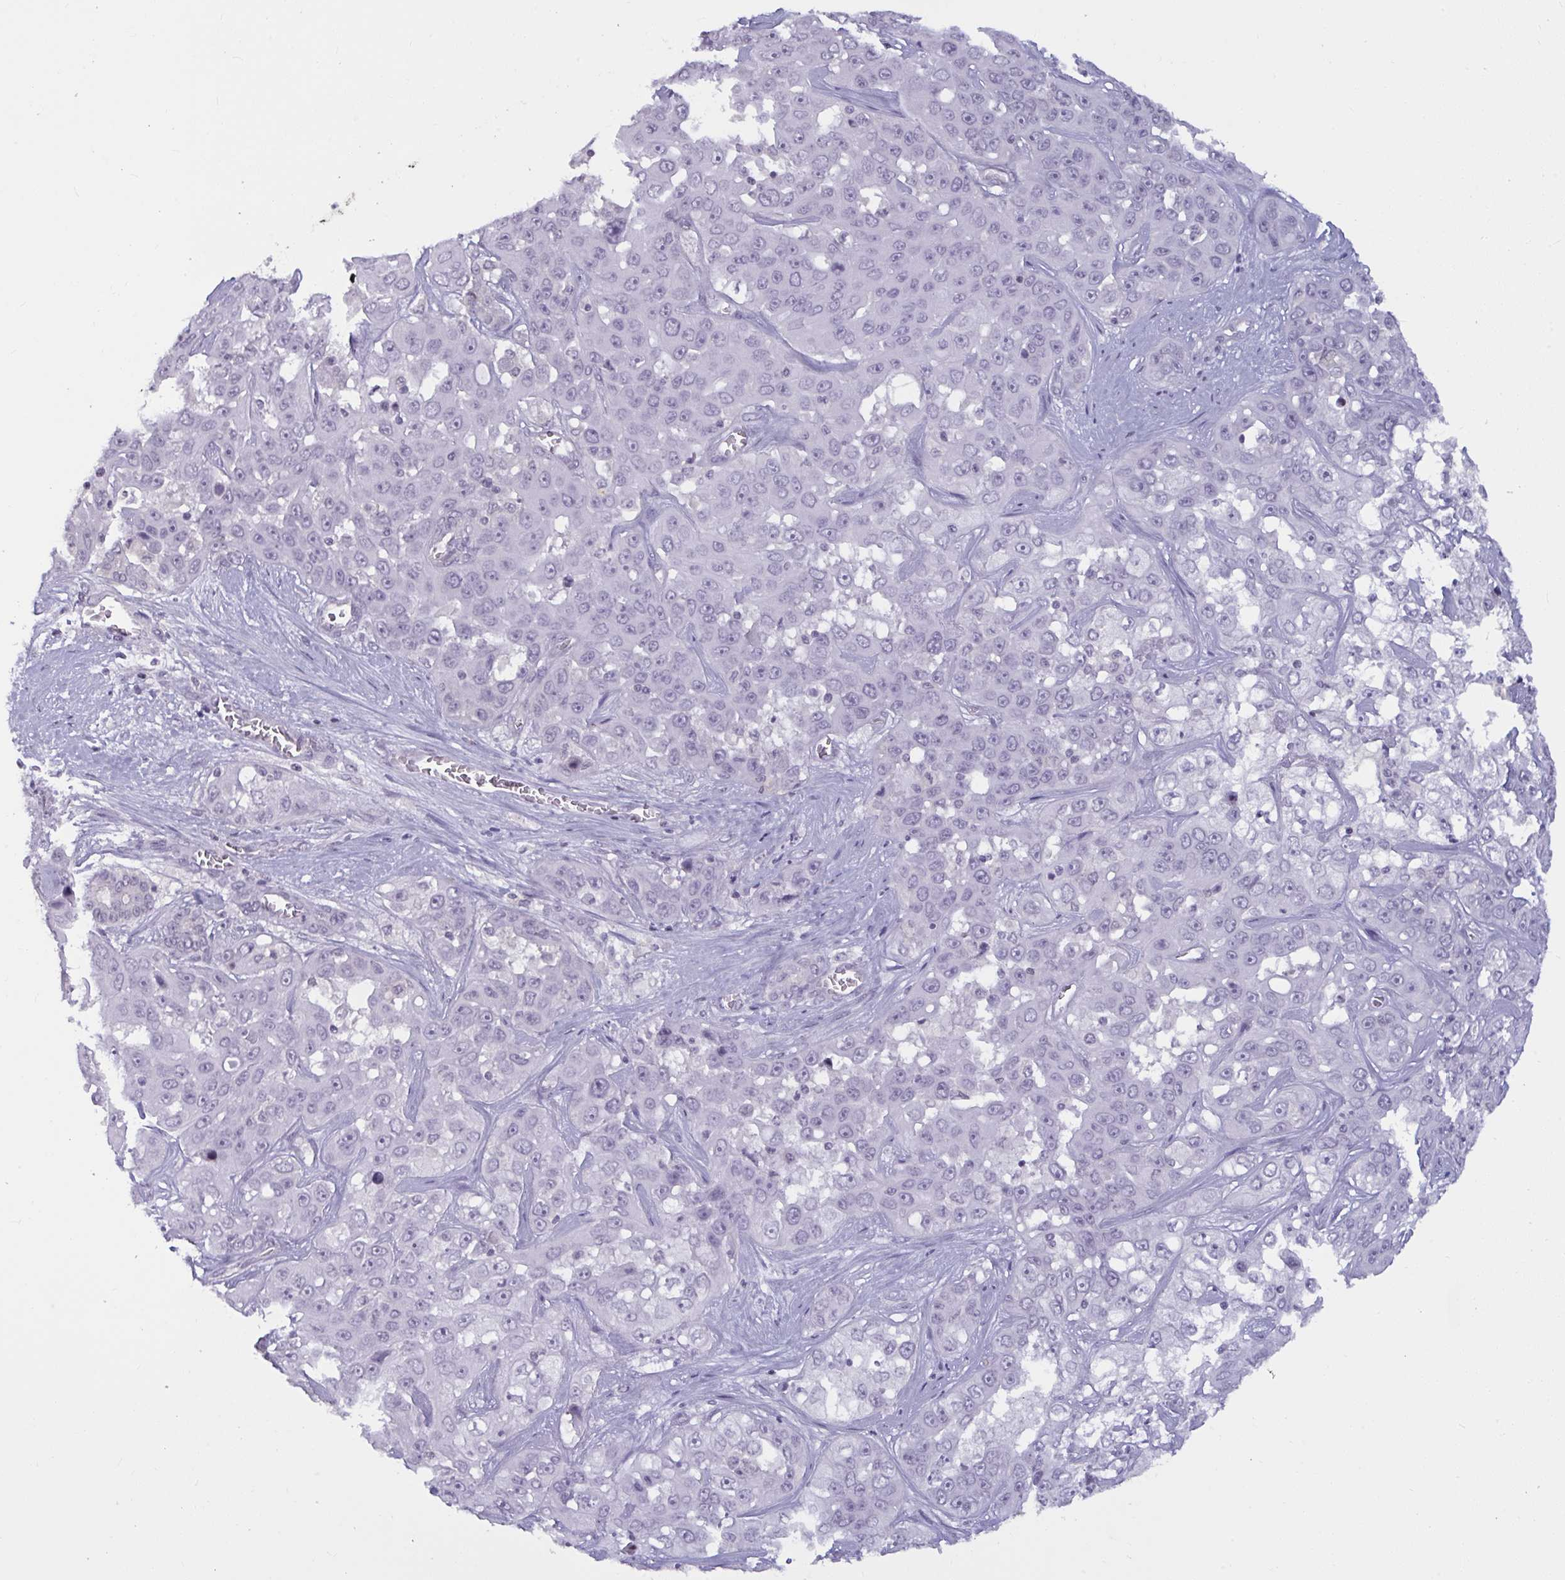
{"staining": {"intensity": "negative", "quantity": "none", "location": "none"}, "tissue": "liver cancer", "cell_type": "Tumor cells", "image_type": "cancer", "snomed": [{"axis": "morphology", "description": "Cholangiocarcinoma"}, {"axis": "topography", "description": "Liver"}], "caption": "This is a micrograph of immunohistochemistry (IHC) staining of liver cancer, which shows no positivity in tumor cells. (Brightfield microscopy of DAB immunohistochemistry at high magnification).", "gene": "TBC1D4", "patient": {"sex": "female", "age": 52}}